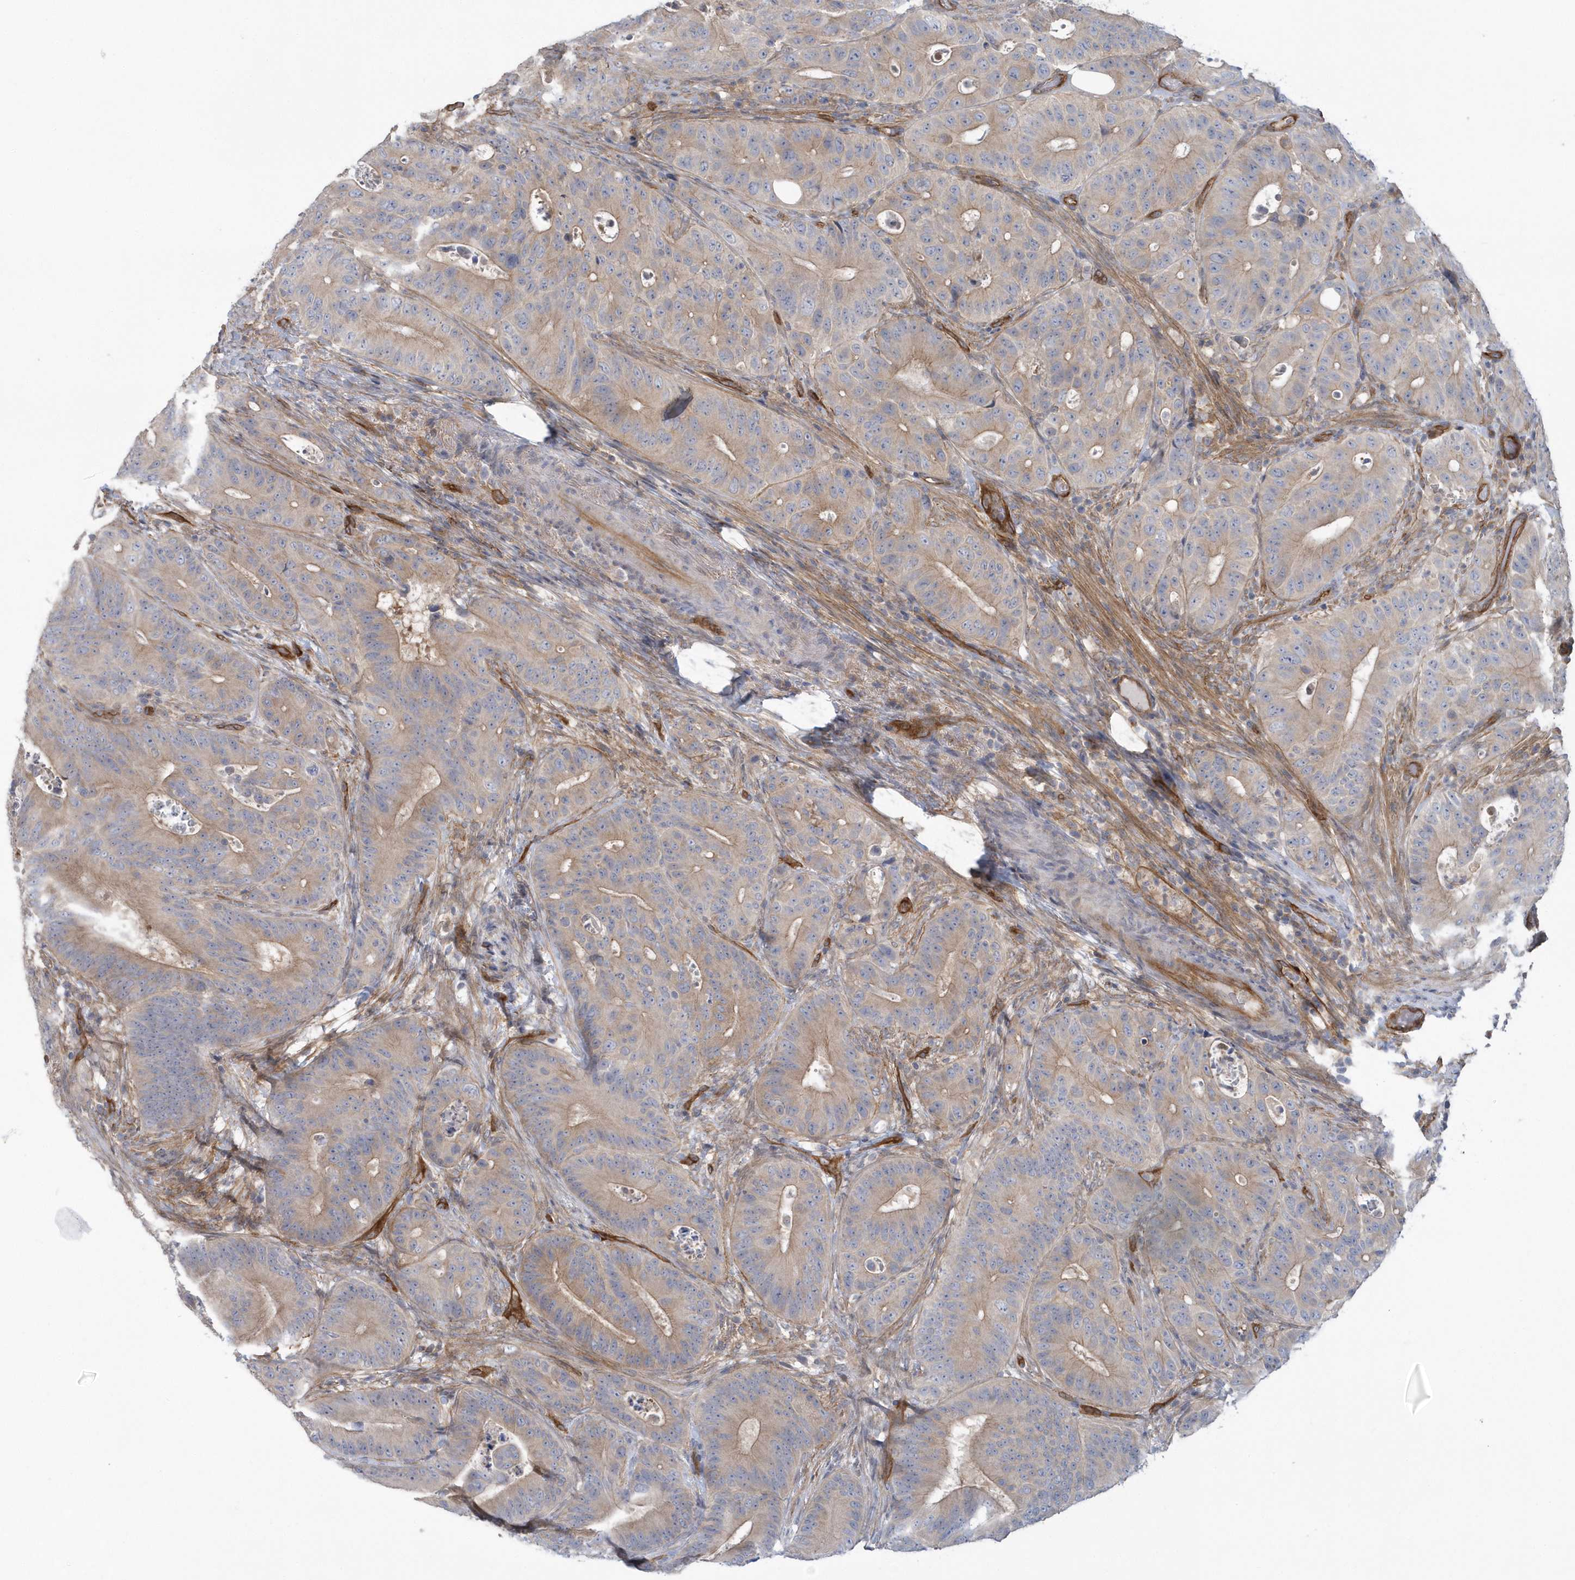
{"staining": {"intensity": "weak", "quantity": "25%-75%", "location": "cytoplasmic/membranous"}, "tissue": "colorectal cancer", "cell_type": "Tumor cells", "image_type": "cancer", "snomed": [{"axis": "morphology", "description": "Adenocarcinoma, NOS"}, {"axis": "topography", "description": "Colon"}], "caption": "Brown immunohistochemical staining in colorectal cancer (adenocarcinoma) exhibits weak cytoplasmic/membranous expression in approximately 25%-75% of tumor cells.", "gene": "RAI14", "patient": {"sex": "male", "age": 83}}